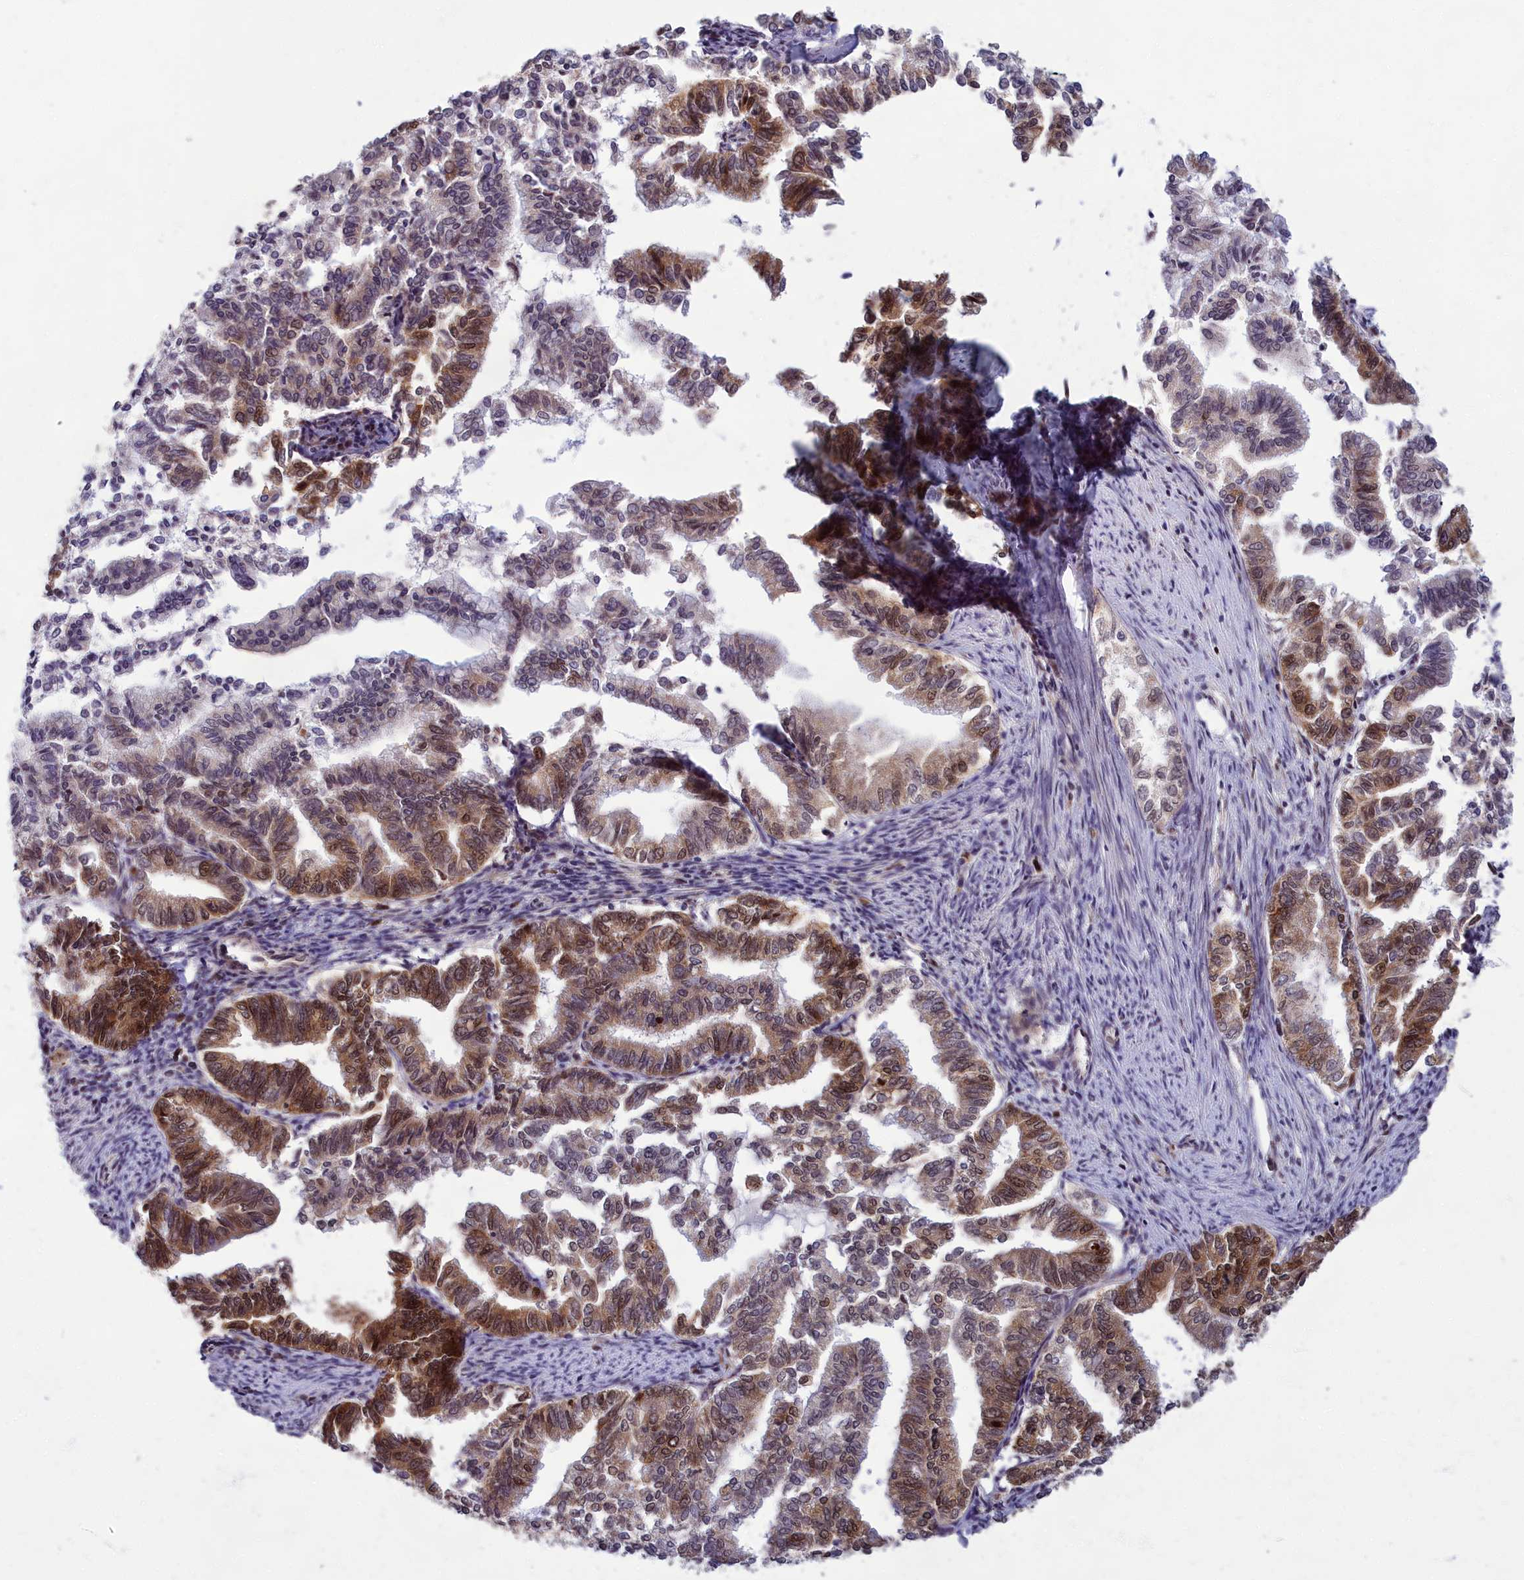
{"staining": {"intensity": "moderate", "quantity": ">75%", "location": "cytoplasmic/membranous,nuclear"}, "tissue": "endometrial cancer", "cell_type": "Tumor cells", "image_type": "cancer", "snomed": [{"axis": "morphology", "description": "Adenocarcinoma, NOS"}, {"axis": "topography", "description": "Endometrium"}], "caption": "High-power microscopy captured an immunohistochemistry micrograph of adenocarcinoma (endometrial), revealing moderate cytoplasmic/membranous and nuclear positivity in about >75% of tumor cells.", "gene": "EARS2", "patient": {"sex": "female", "age": 79}}